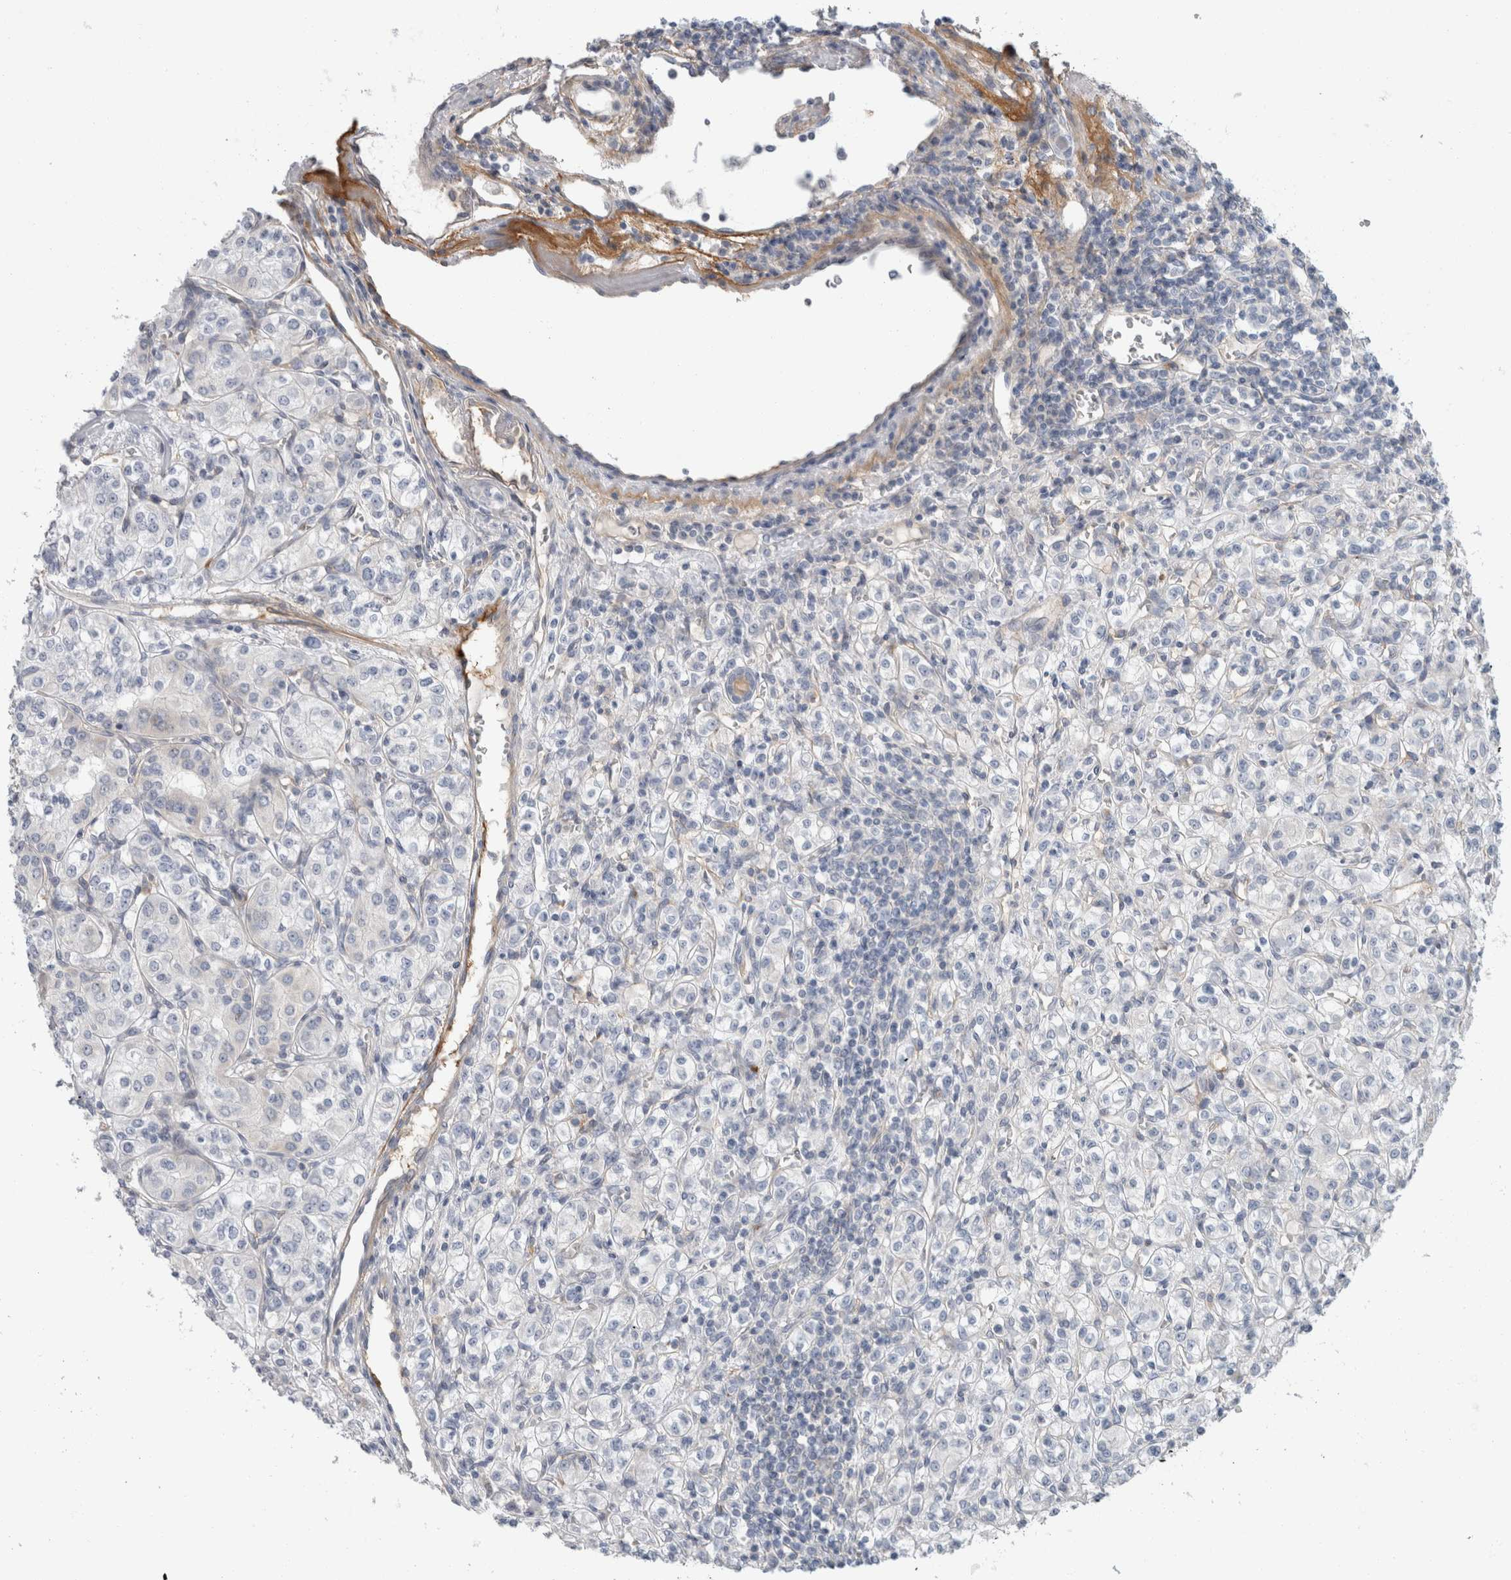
{"staining": {"intensity": "negative", "quantity": "none", "location": "none"}, "tissue": "renal cancer", "cell_type": "Tumor cells", "image_type": "cancer", "snomed": [{"axis": "morphology", "description": "Adenocarcinoma, NOS"}, {"axis": "topography", "description": "Kidney"}], "caption": "Human adenocarcinoma (renal) stained for a protein using IHC shows no staining in tumor cells.", "gene": "CD55", "patient": {"sex": "male", "age": 77}}